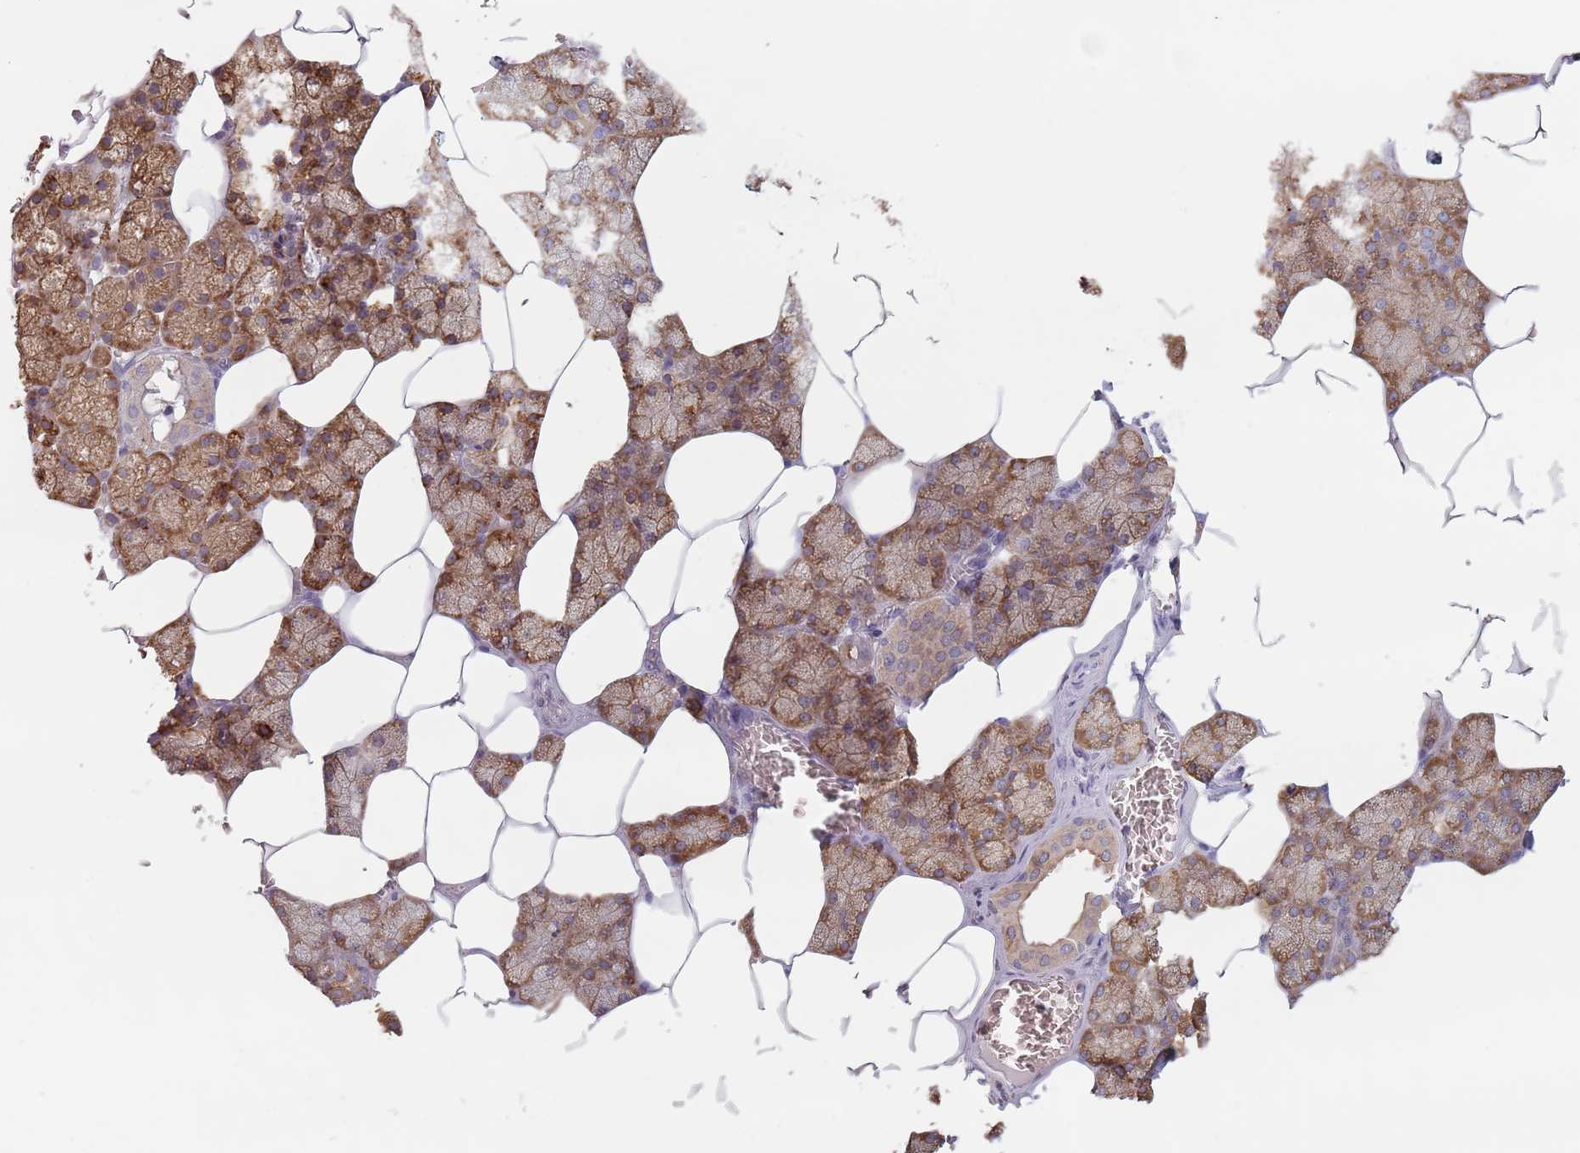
{"staining": {"intensity": "moderate", "quantity": ">75%", "location": "cytoplasmic/membranous"}, "tissue": "salivary gland", "cell_type": "Glandular cells", "image_type": "normal", "snomed": [{"axis": "morphology", "description": "Normal tissue, NOS"}, {"axis": "topography", "description": "Salivary gland"}], "caption": "Salivary gland was stained to show a protein in brown. There is medium levels of moderate cytoplasmic/membranous positivity in about >75% of glandular cells.", "gene": "RPS9", "patient": {"sex": "male", "age": 62}}